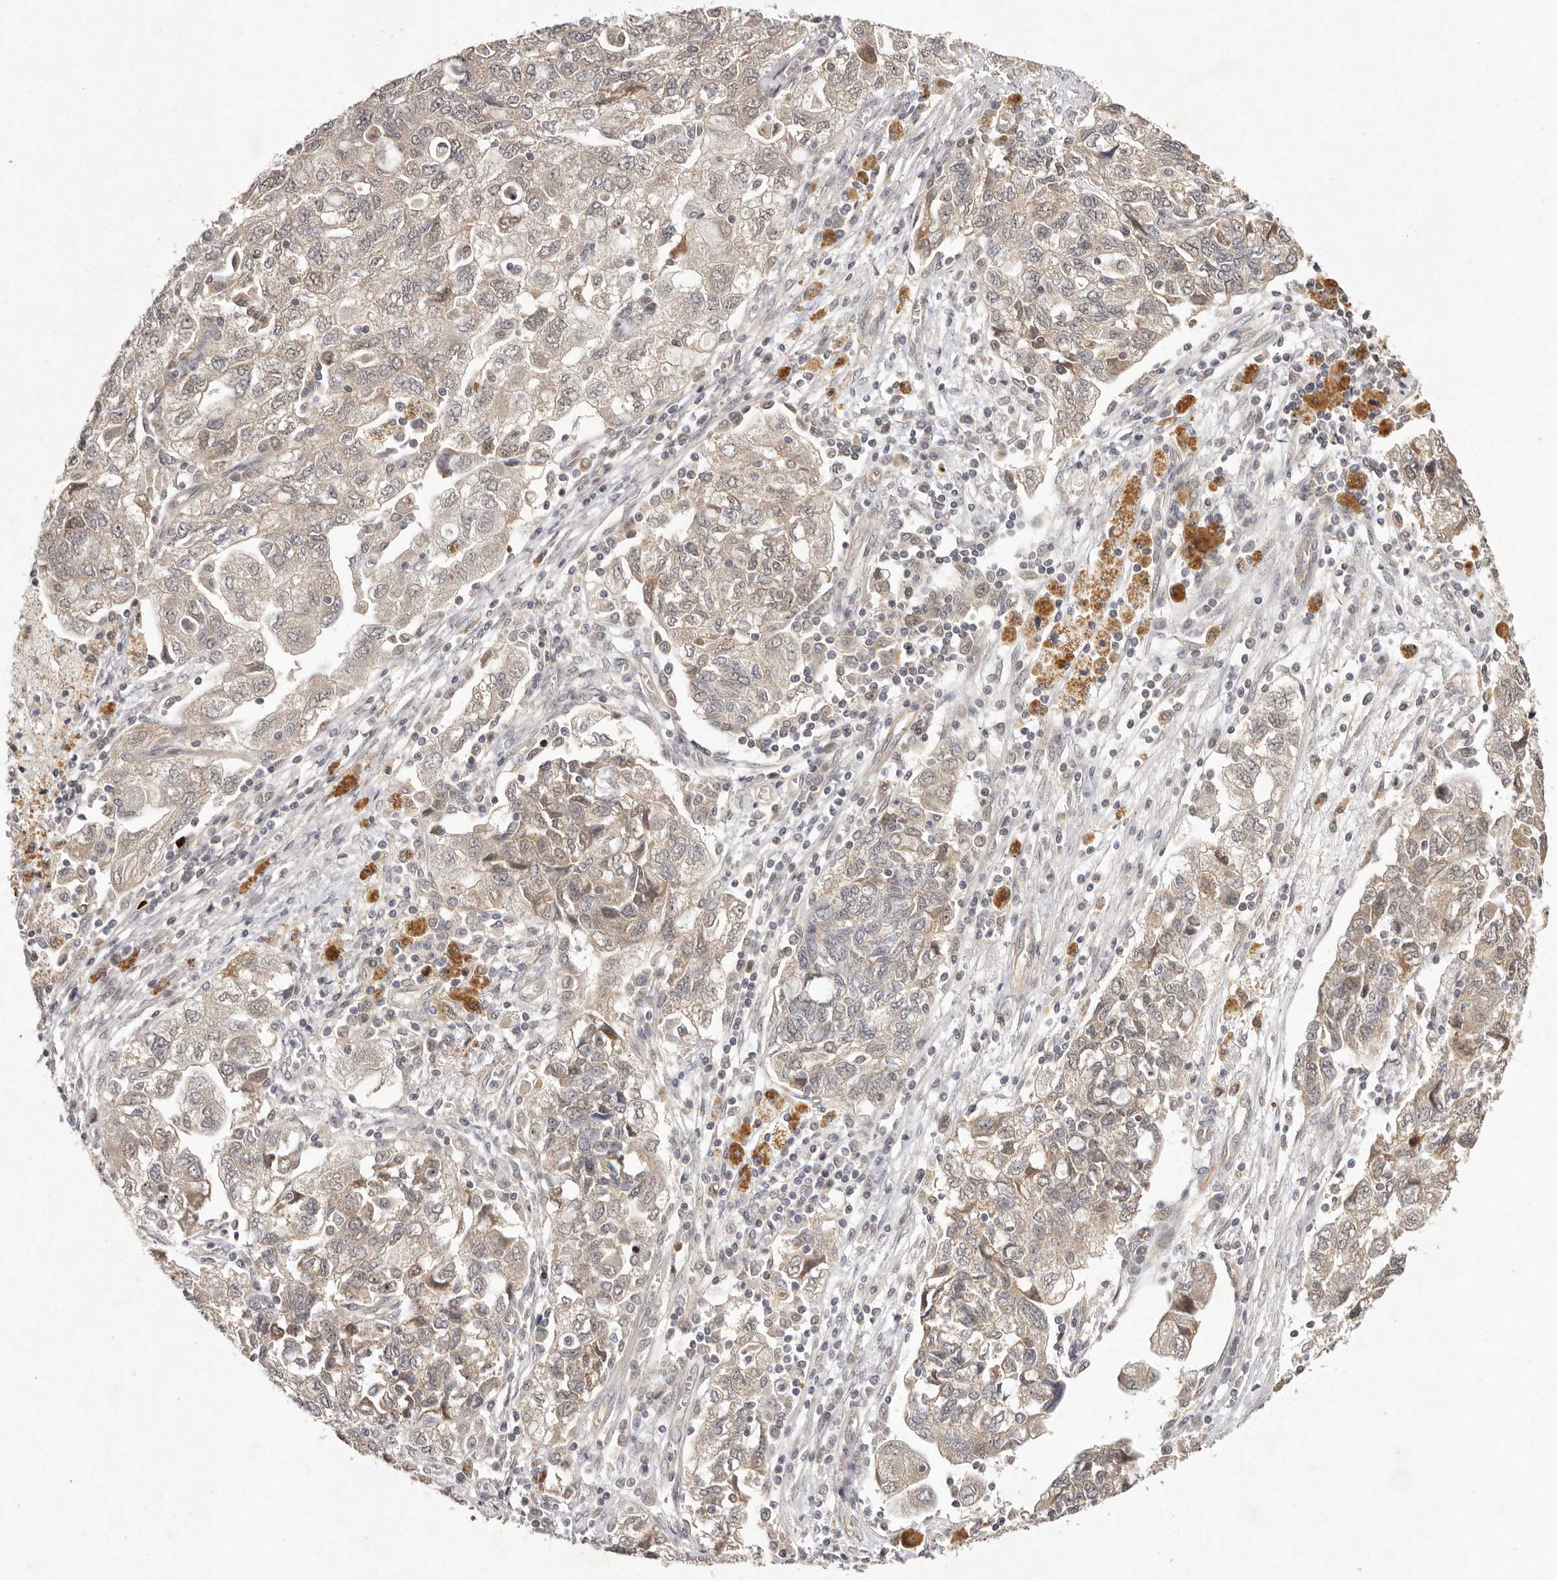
{"staining": {"intensity": "weak", "quantity": "<25%", "location": "cytoplasmic/membranous,nuclear"}, "tissue": "ovarian cancer", "cell_type": "Tumor cells", "image_type": "cancer", "snomed": [{"axis": "morphology", "description": "Carcinoma, NOS"}, {"axis": "morphology", "description": "Cystadenocarcinoma, serous, NOS"}, {"axis": "topography", "description": "Ovary"}], "caption": "DAB immunohistochemical staining of human ovarian cancer (carcinoma) reveals no significant staining in tumor cells.", "gene": "BUD31", "patient": {"sex": "female", "age": 69}}